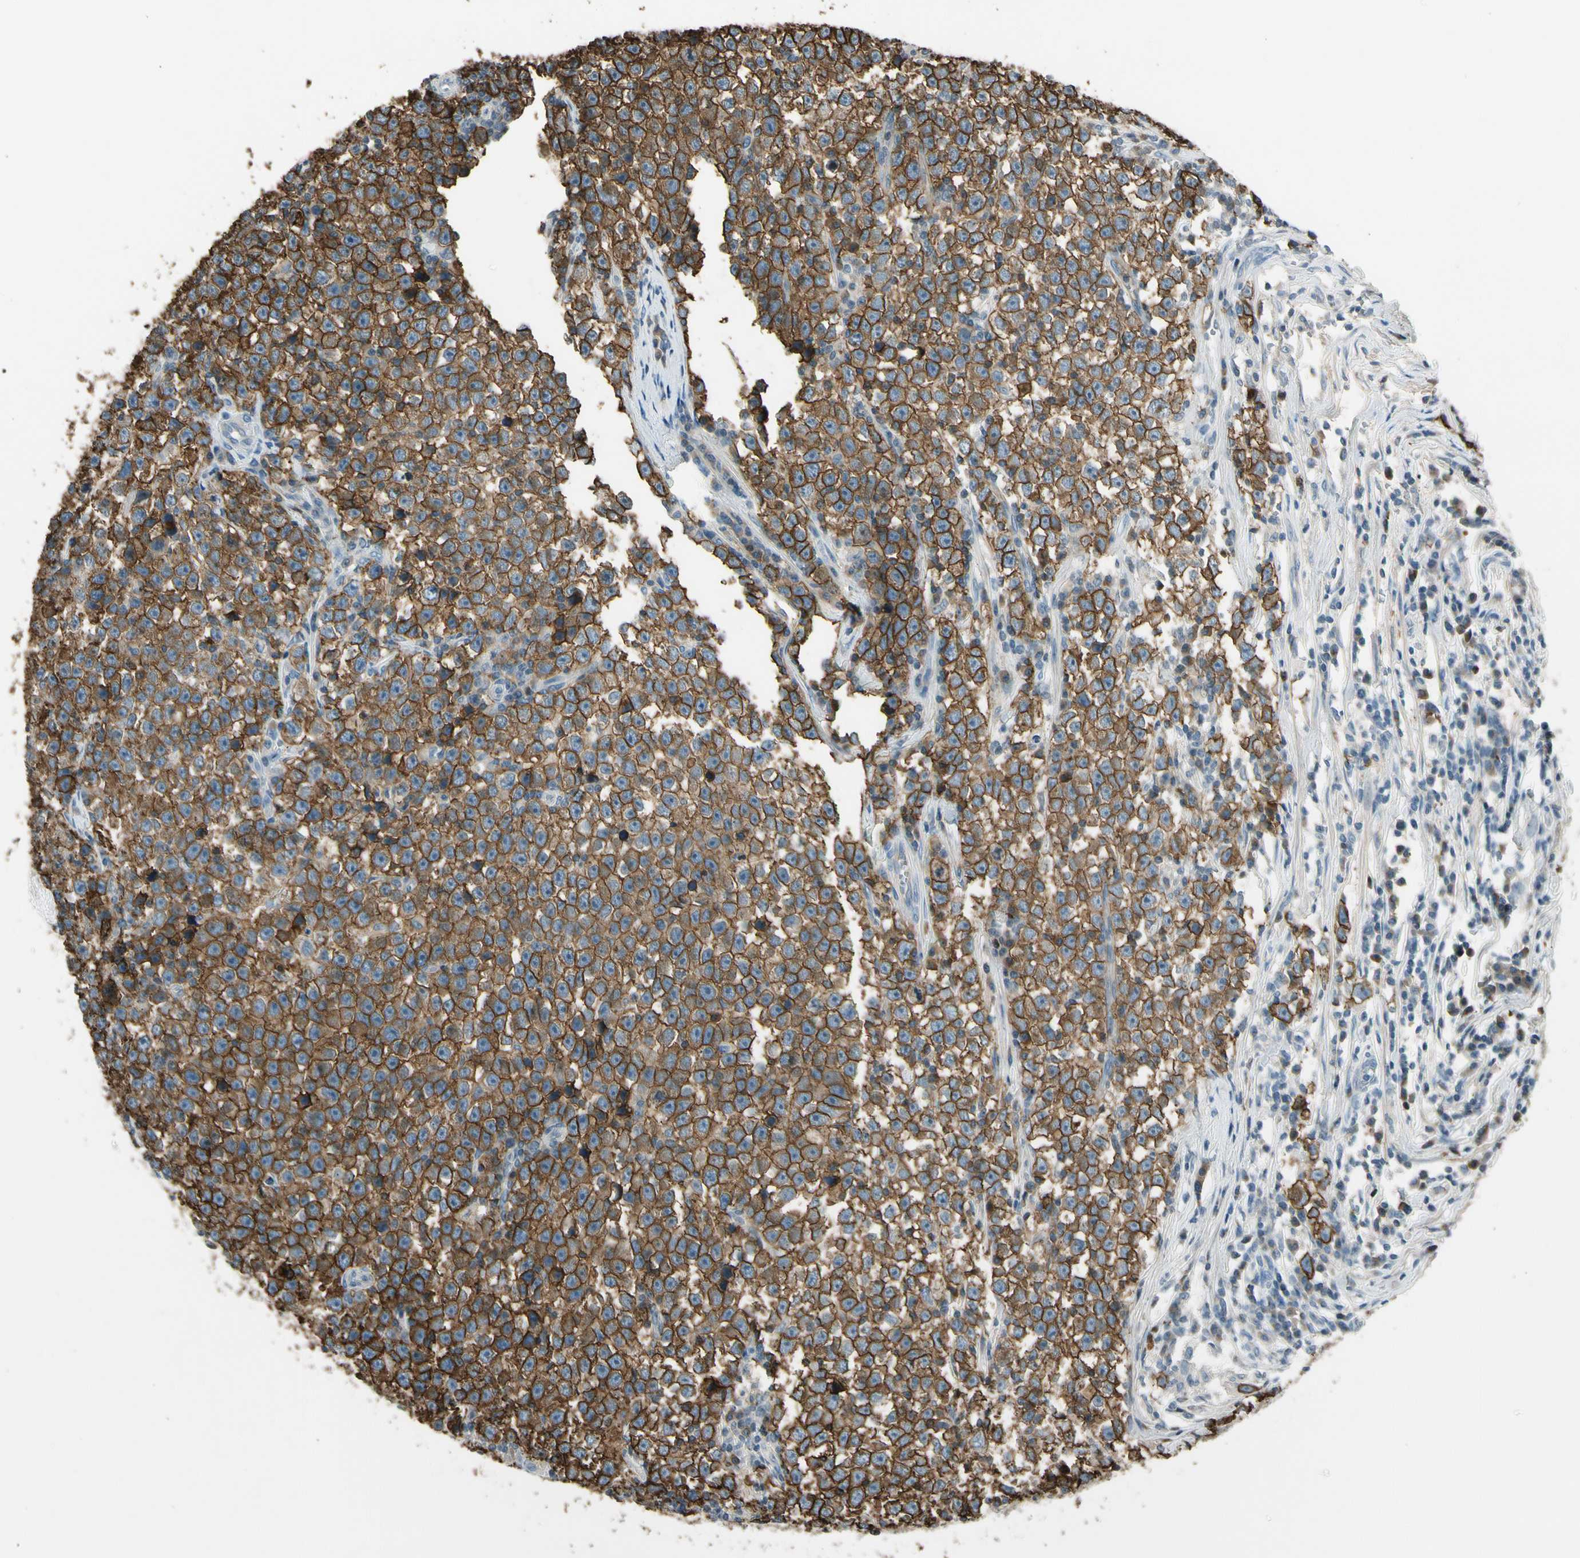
{"staining": {"intensity": "moderate", "quantity": ">75%", "location": "cytoplasmic/membranous"}, "tissue": "testis cancer", "cell_type": "Tumor cells", "image_type": "cancer", "snomed": [{"axis": "morphology", "description": "Seminoma, NOS"}, {"axis": "topography", "description": "Testis"}], "caption": "Tumor cells reveal moderate cytoplasmic/membranous positivity in about >75% of cells in testis seminoma.", "gene": "PDPN", "patient": {"sex": "male", "age": 43}}